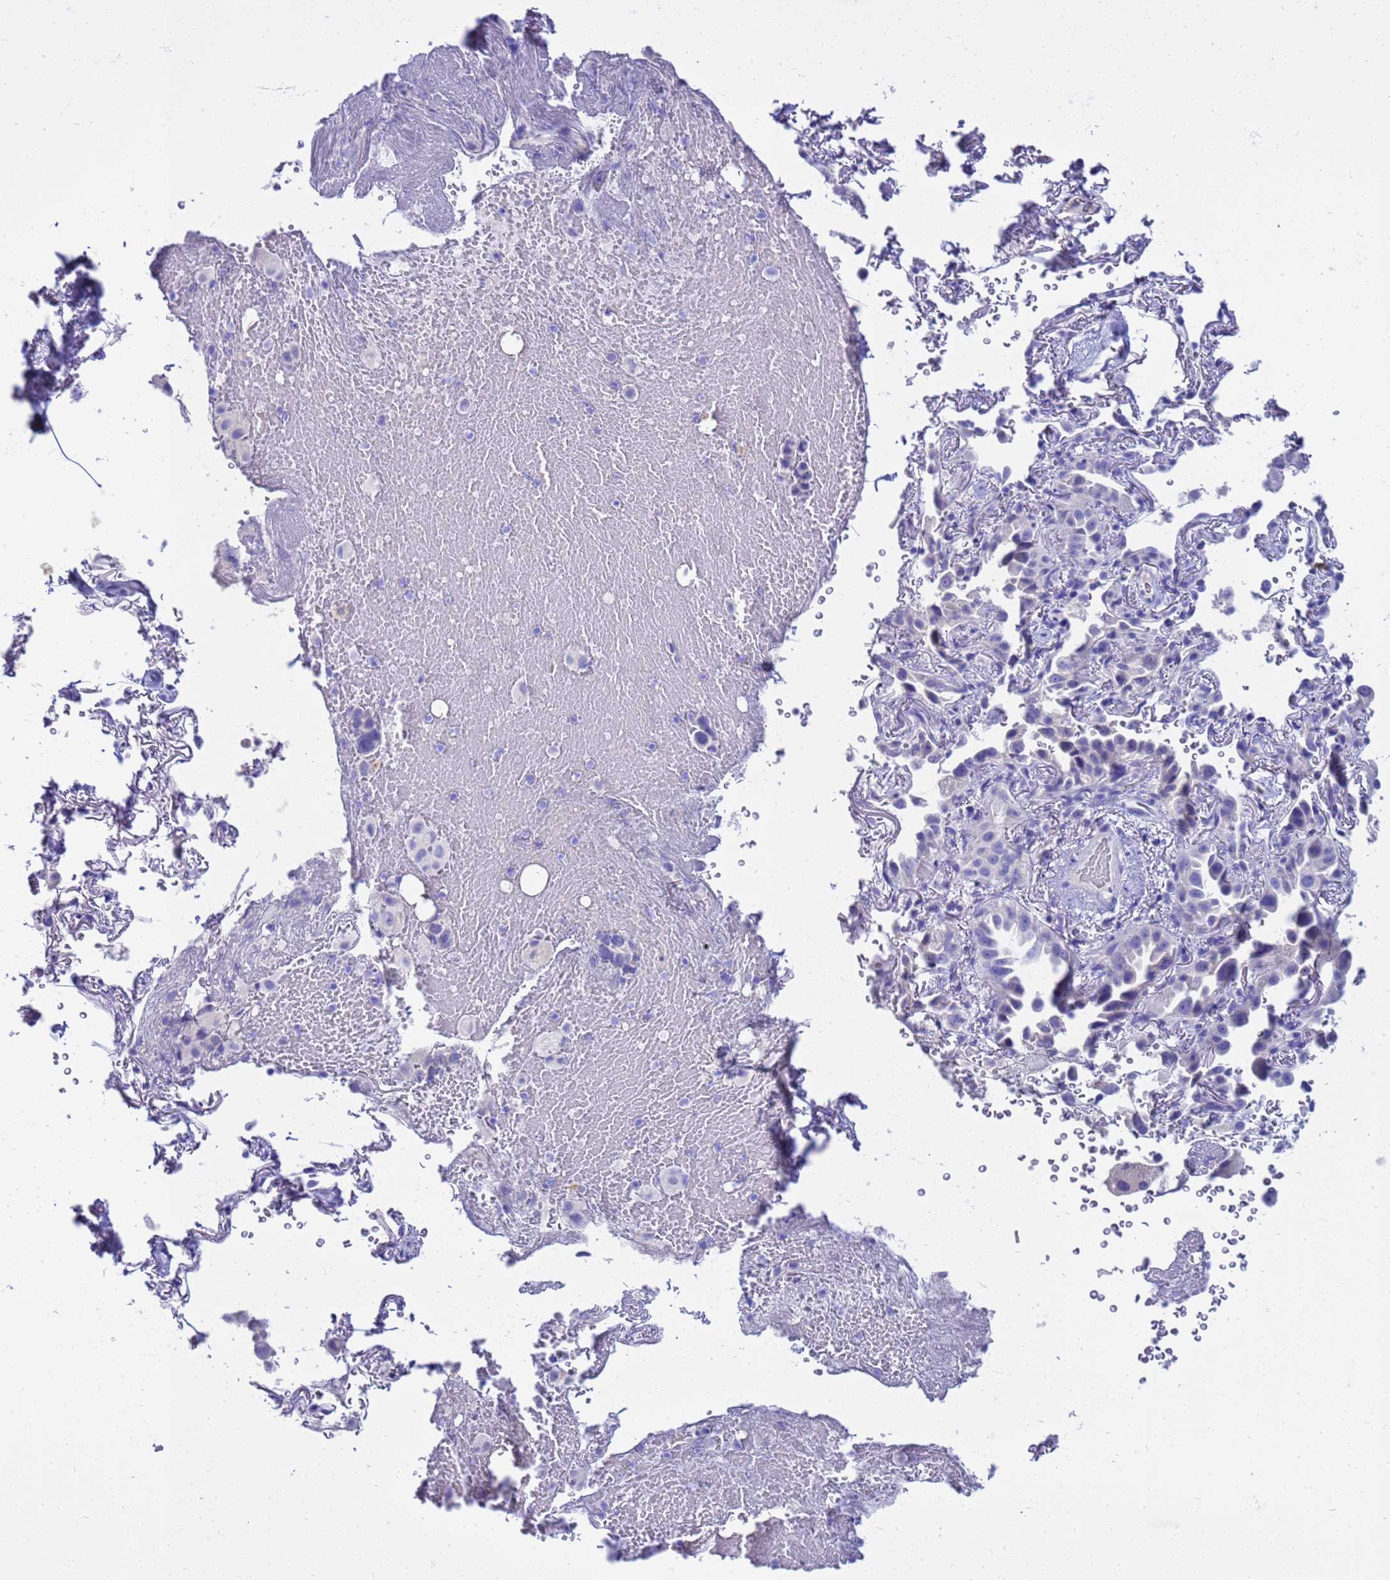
{"staining": {"intensity": "negative", "quantity": "none", "location": "none"}, "tissue": "lung cancer", "cell_type": "Tumor cells", "image_type": "cancer", "snomed": [{"axis": "morphology", "description": "Adenocarcinoma, NOS"}, {"axis": "topography", "description": "Lung"}], "caption": "This image is of lung cancer stained with IHC to label a protein in brown with the nuclei are counter-stained blue. There is no staining in tumor cells. Nuclei are stained in blue.", "gene": "SYCN", "patient": {"sex": "female", "age": 69}}